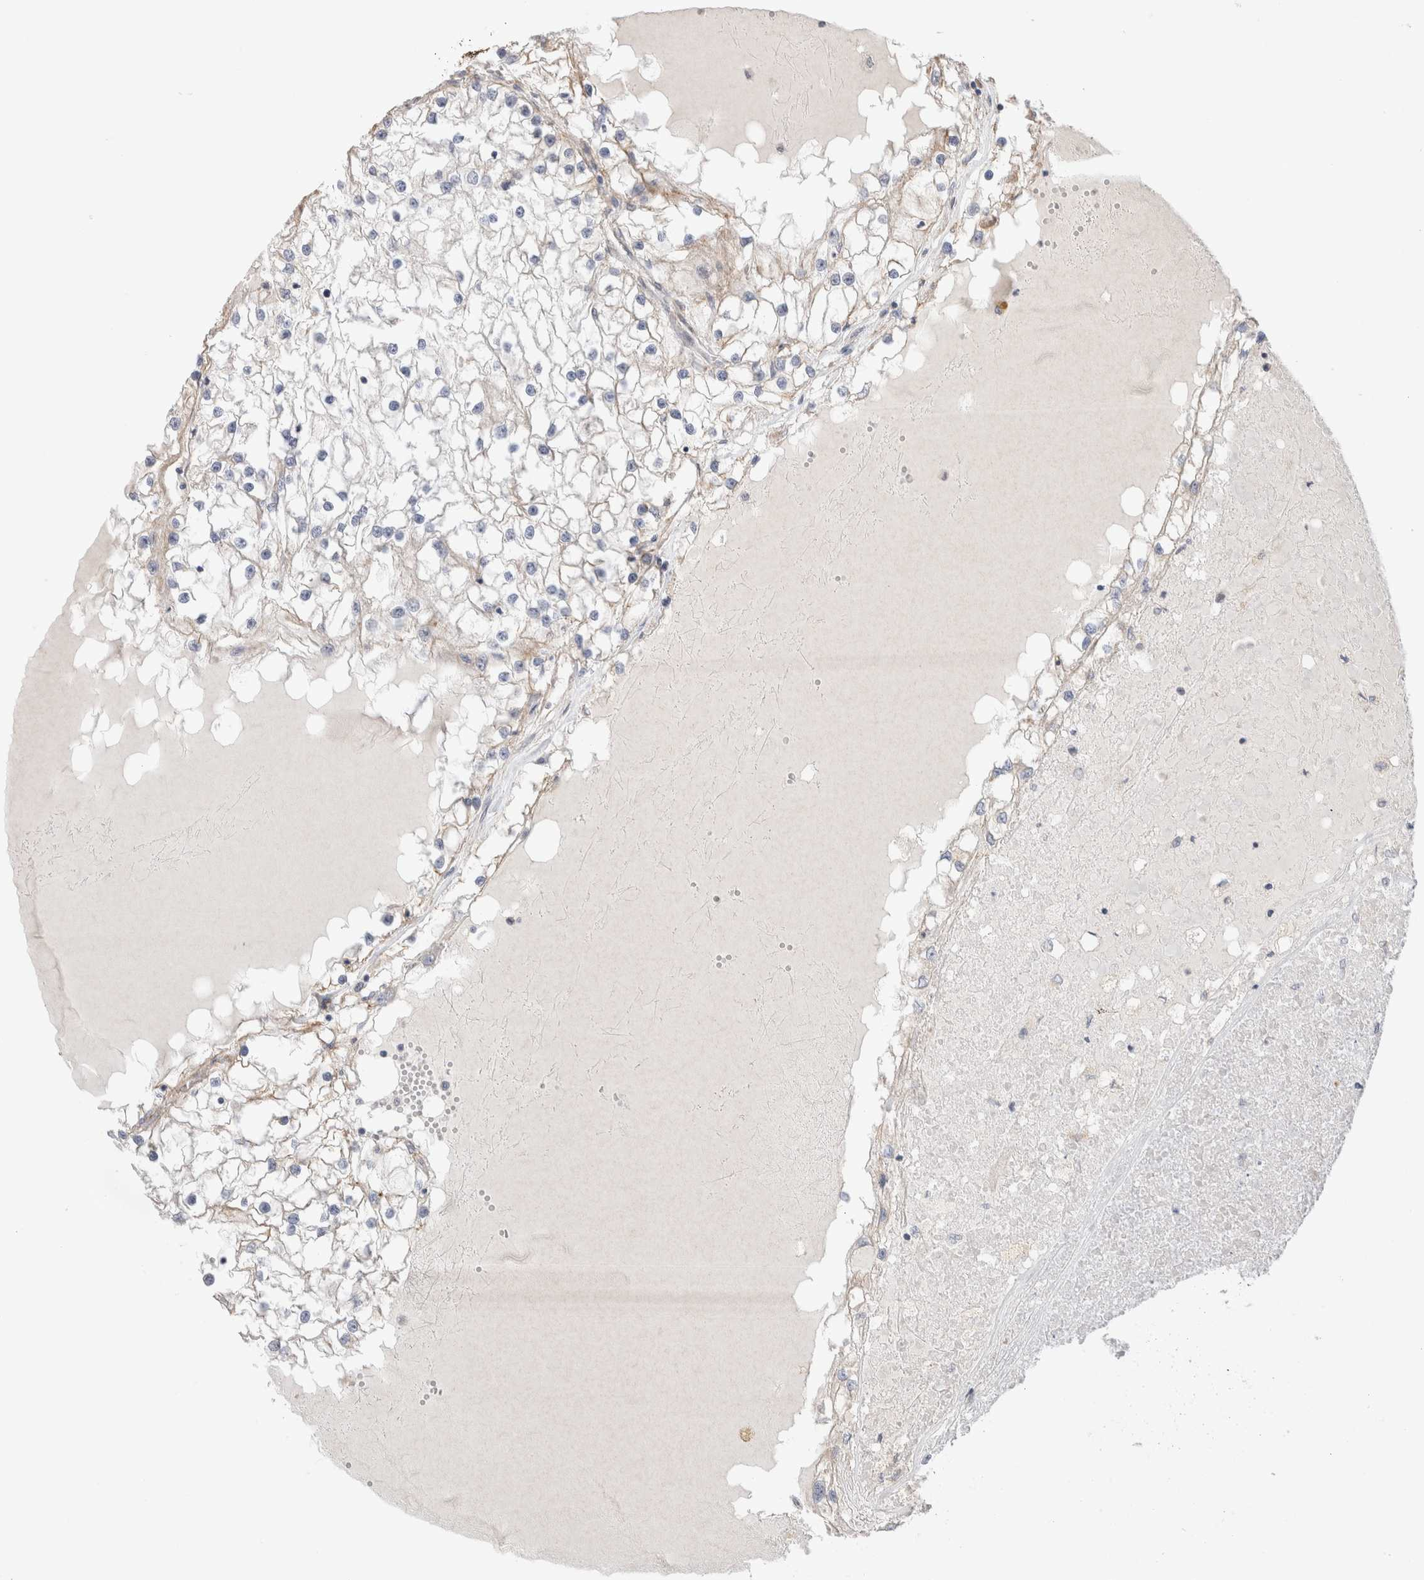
{"staining": {"intensity": "negative", "quantity": "none", "location": "none"}, "tissue": "renal cancer", "cell_type": "Tumor cells", "image_type": "cancer", "snomed": [{"axis": "morphology", "description": "Adenocarcinoma, NOS"}, {"axis": "topography", "description": "Kidney"}], "caption": "The micrograph displays no significant staining in tumor cells of renal adenocarcinoma.", "gene": "CAAP1", "patient": {"sex": "male", "age": 68}}